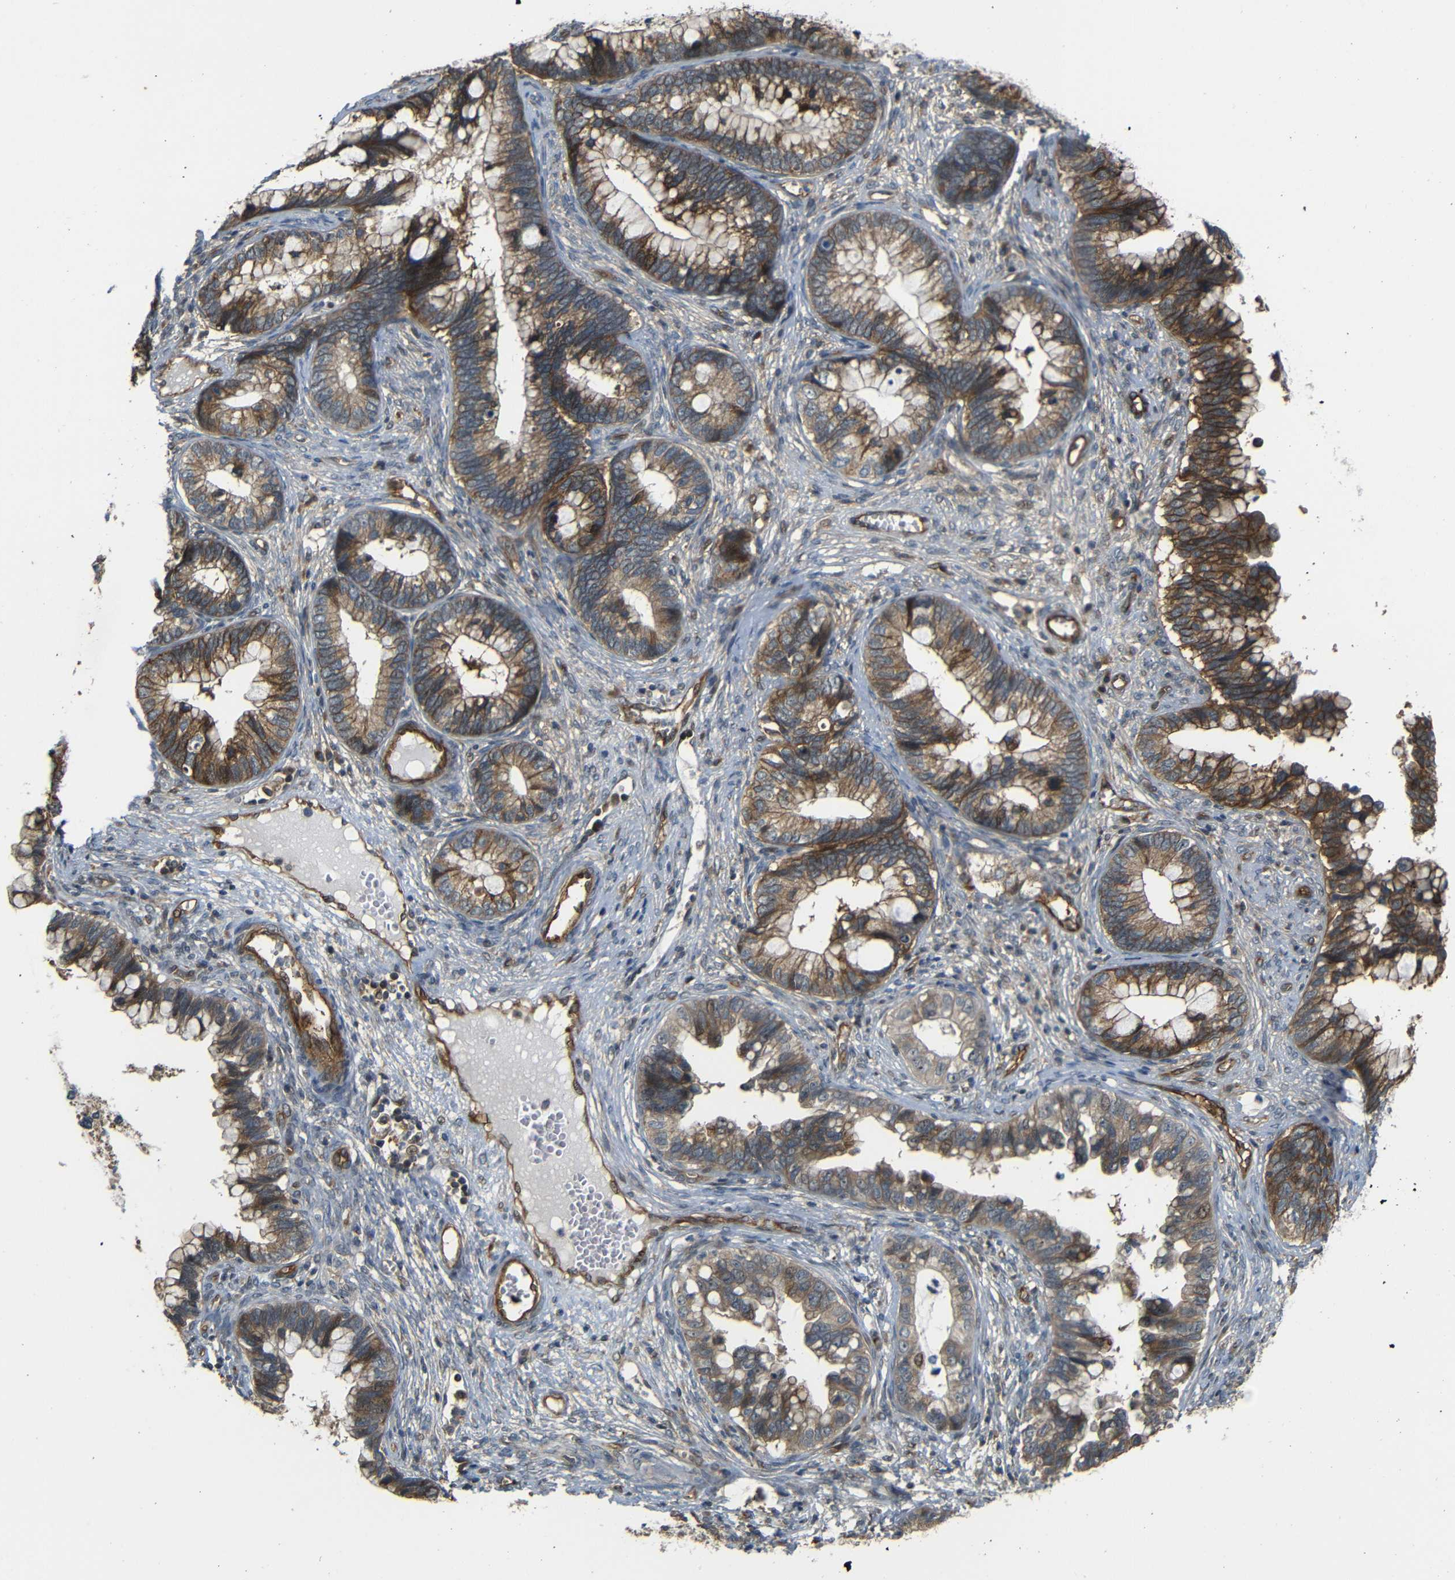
{"staining": {"intensity": "moderate", "quantity": ">75%", "location": "cytoplasmic/membranous"}, "tissue": "cervical cancer", "cell_type": "Tumor cells", "image_type": "cancer", "snomed": [{"axis": "morphology", "description": "Adenocarcinoma, NOS"}, {"axis": "topography", "description": "Cervix"}], "caption": "Protein staining shows moderate cytoplasmic/membranous positivity in about >75% of tumor cells in cervical cancer (adenocarcinoma).", "gene": "RELL1", "patient": {"sex": "female", "age": 44}}